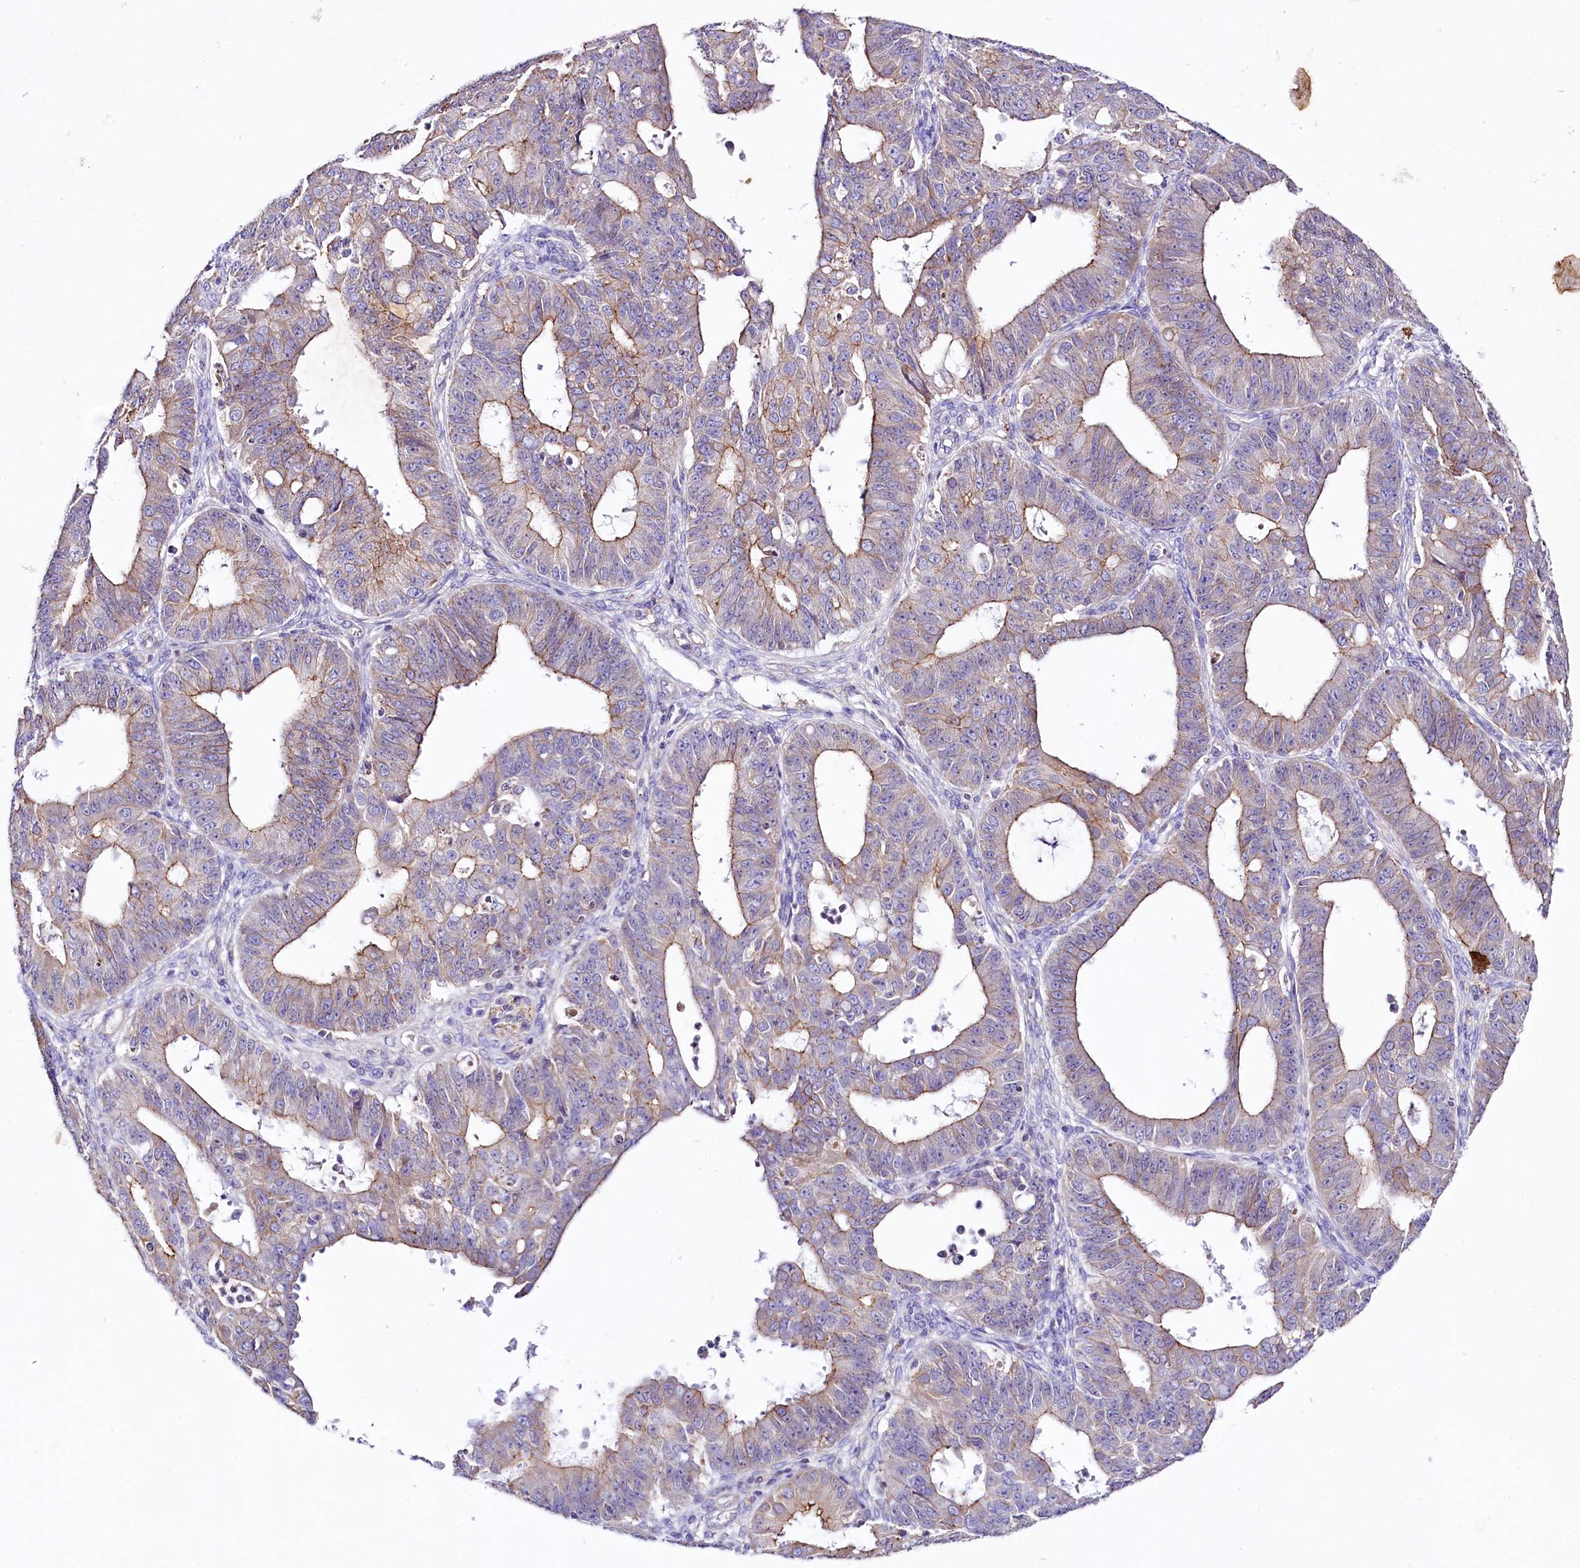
{"staining": {"intensity": "moderate", "quantity": "25%-75%", "location": "cytoplasmic/membranous"}, "tissue": "ovarian cancer", "cell_type": "Tumor cells", "image_type": "cancer", "snomed": [{"axis": "morphology", "description": "Carcinoma, endometroid"}, {"axis": "topography", "description": "Appendix"}, {"axis": "topography", "description": "Ovary"}], "caption": "Human endometroid carcinoma (ovarian) stained with a brown dye reveals moderate cytoplasmic/membranous positive expression in about 25%-75% of tumor cells.", "gene": "SACM1L", "patient": {"sex": "female", "age": 42}}